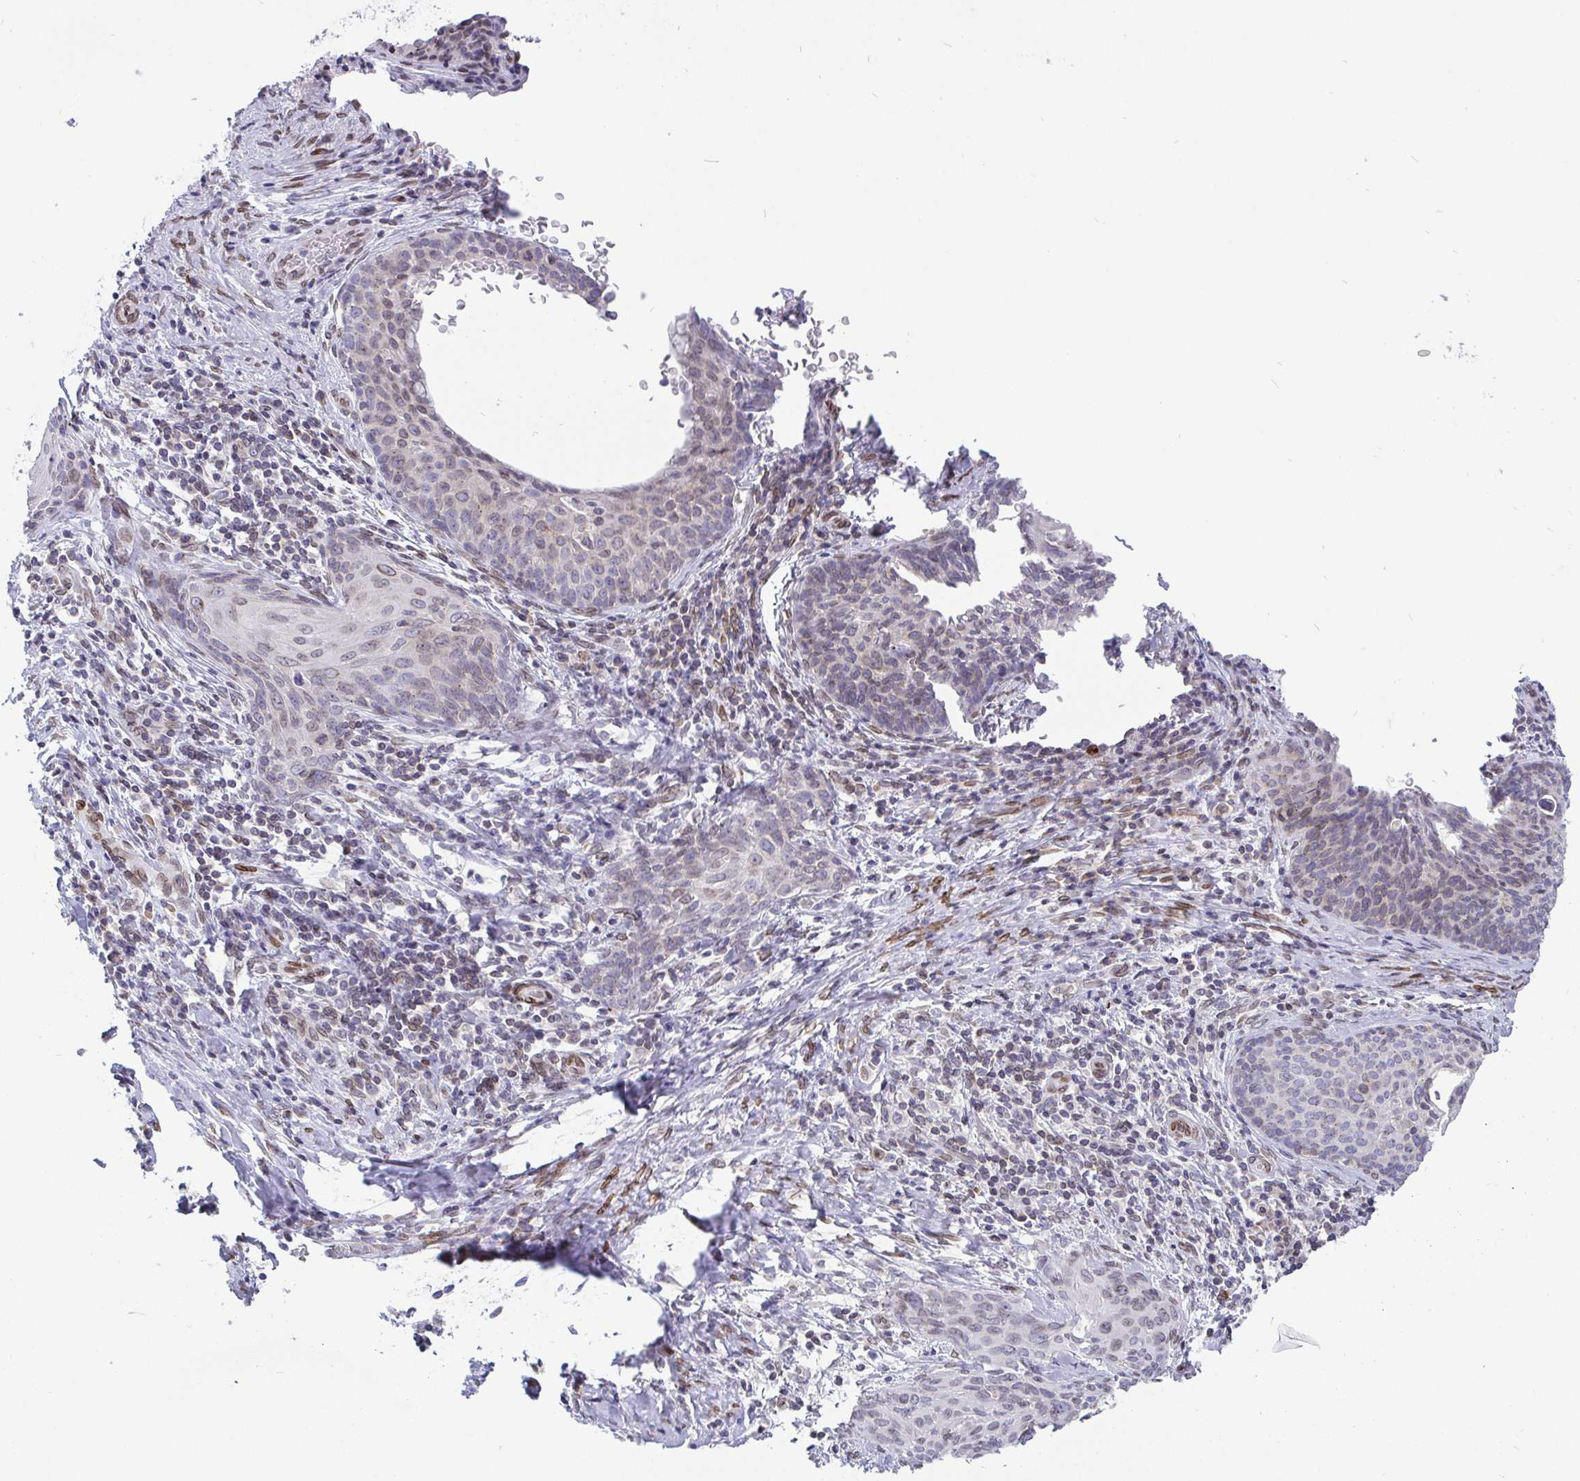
{"staining": {"intensity": "moderate", "quantity": "<25%", "location": "cytoplasmic/membranous,nuclear"}, "tissue": "cervical cancer", "cell_type": "Tumor cells", "image_type": "cancer", "snomed": [{"axis": "morphology", "description": "Squamous cell carcinoma, NOS"}, {"axis": "morphology", "description": "Adenocarcinoma, NOS"}, {"axis": "topography", "description": "Cervix"}], "caption": "Brown immunohistochemical staining in human cervical cancer (adenocarcinoma) reveals moderate cytoplasmic/membranous and nuclear staining in approximately <25% of tumor cells. The staining was performed using DAB to visualize the protein expression in brown, while the nuclei were stained in blue with hematoxylin (Magnification: 20x).", "gene": "EMD", "patient": {"sex": "female", "age": 52}}